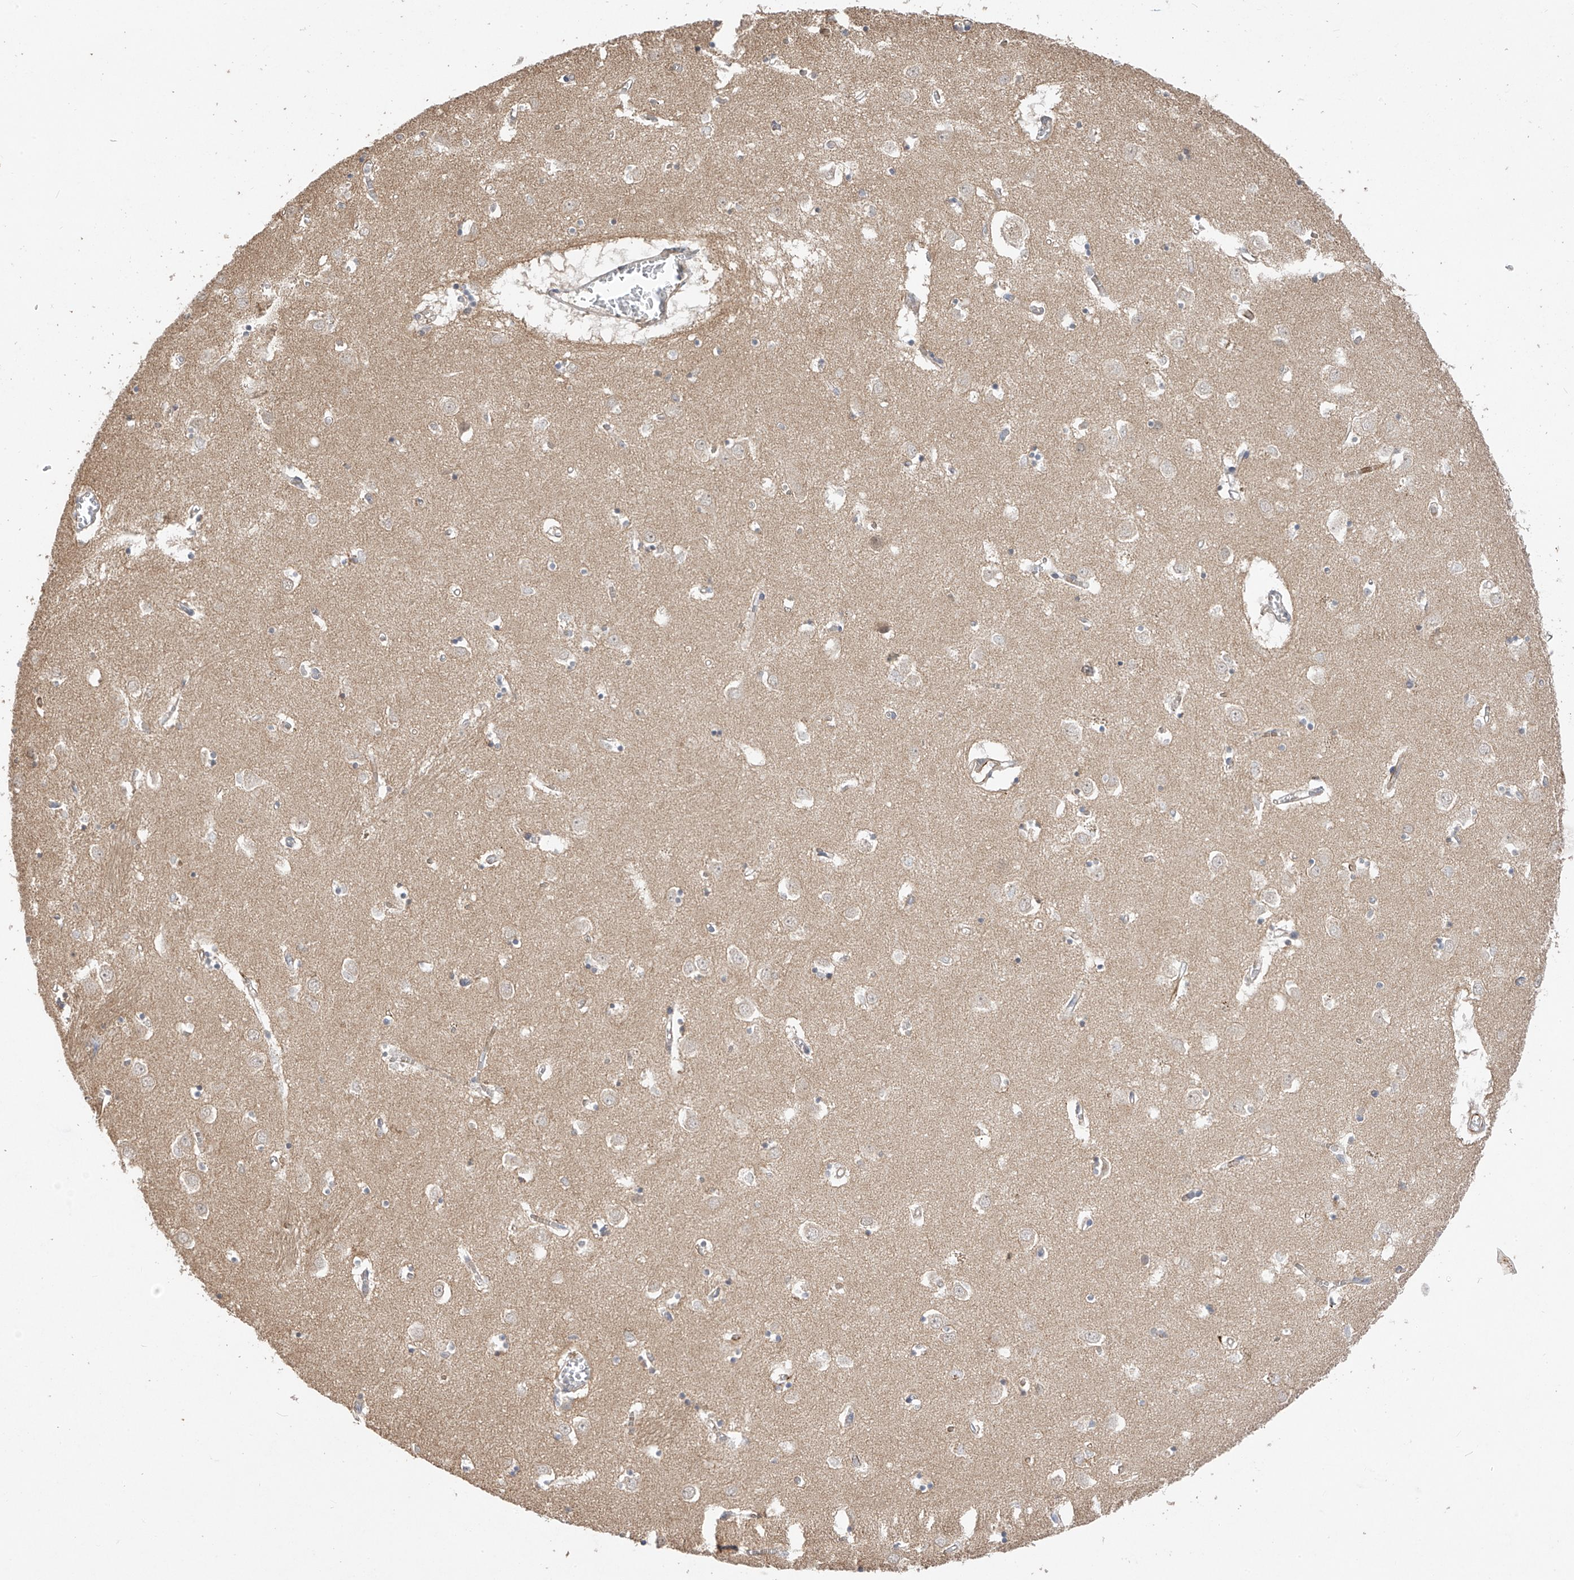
{"staining": {"intensity": "weak", "quantity": "<25%", "location": "cytoplasmic/membranous"}, "tissue": "caudate", "cell_type": "Glial cells", "image_type": "normal", "snomed": [{"axis": "morphology", "description": "Normal tissue, NOS"}, {"axis": "topography", "description": "Lateral ventricle wall"}], "caption": "Caudate stained for a protein using IHC demonstrates no staining glial cells.", "gene": "DCDC2", "patient": {"sex": "male", "age": 70}}